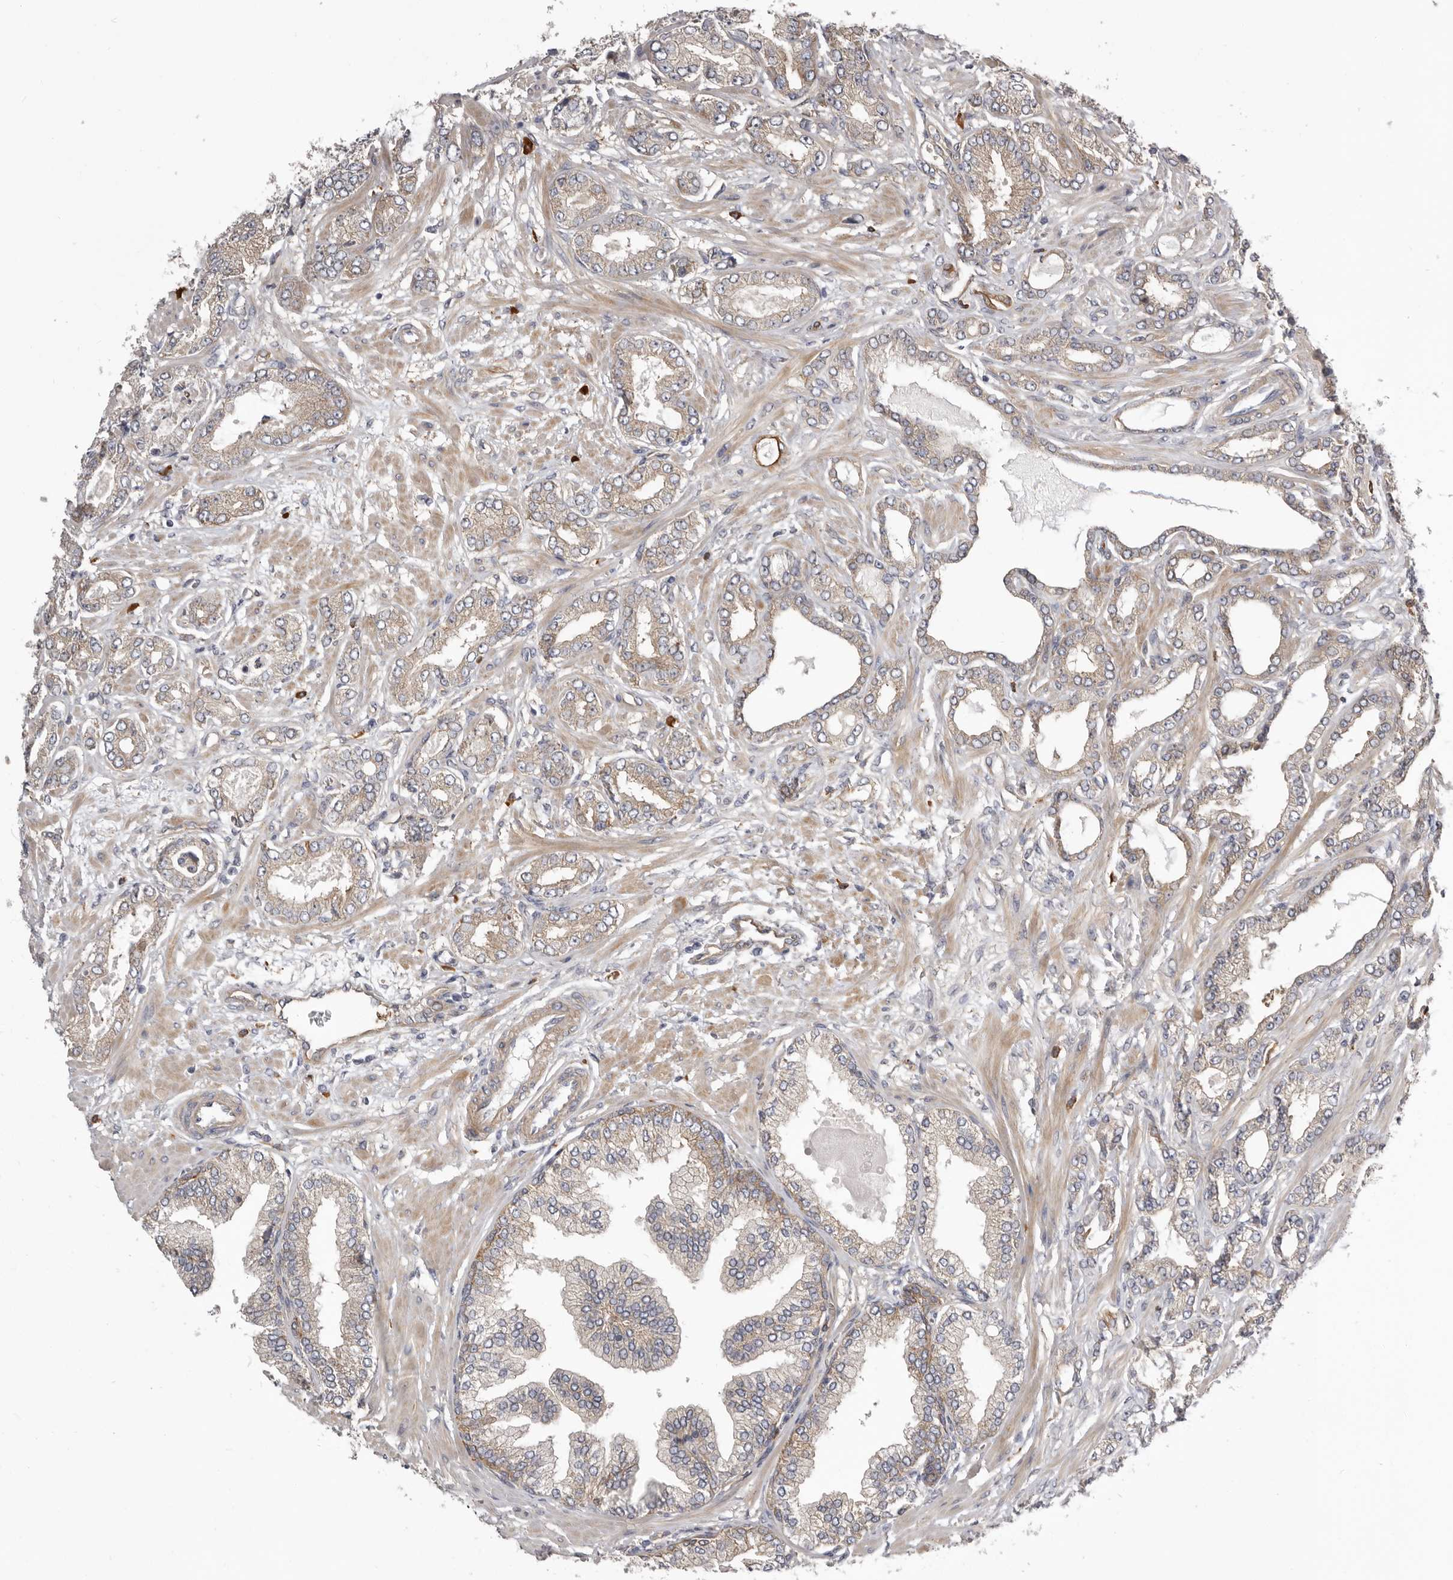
{"staining": {"intensity": "weak", "quantity": "<25%", "location": "cytoplasmic/membranous"}, "tissue": "prostate cancer", "cell_type": "Tumor cells", "image_type": "cancer", "snomed": [{"axis": "morphology", "description": "Adenocarcinoma, Low grade"}, {"axis": "topography", "description": "Prostate"}], "caption": "High magnification brightfield microscopy of prostate cancer stained with DAB (brown) and counterstained with hematoxylin (blue): tumor cells show no significant staining.", "gene": "ENAH", "patient": {"sex": "male", "age": 63}}